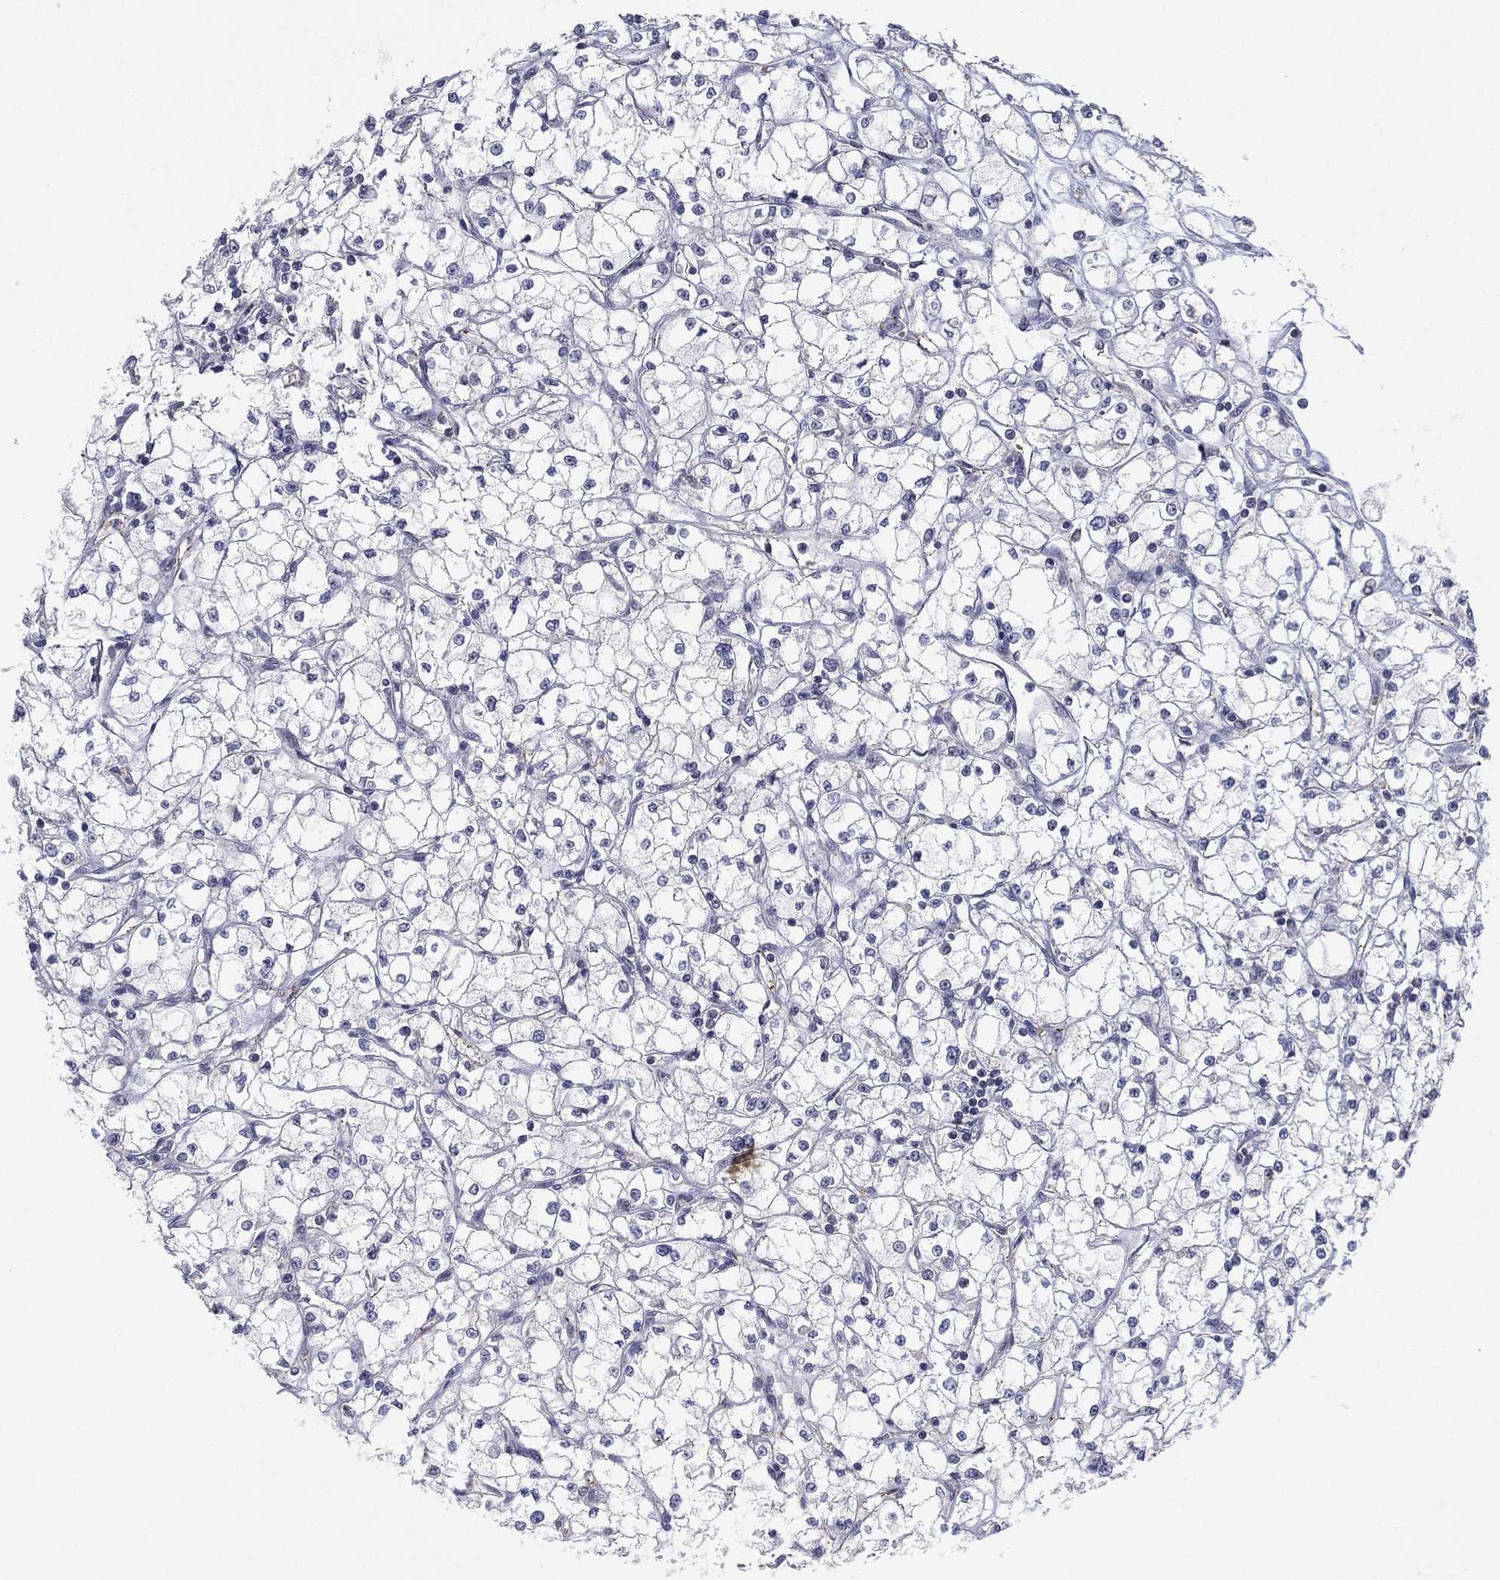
{"staining": {"intensity": "negative", "quantity": "none", "location": "none"}, "tissue": "renal cancer", "cell_type": "Tumor cells", "image_type": "cancer", "snomed": [{"axis": "morphology", "description": "Adenocarcinoma, NOS"}, {"axis": "topography", "description": "Kidney"}], "caption": "Immunohistochemistry image of human renal adenocarcinoma stained for a protein (brown), which reveals no staining in tumor cells.", "gene": "DGCR8", "patient": {"sex": "male", "age": 67}}